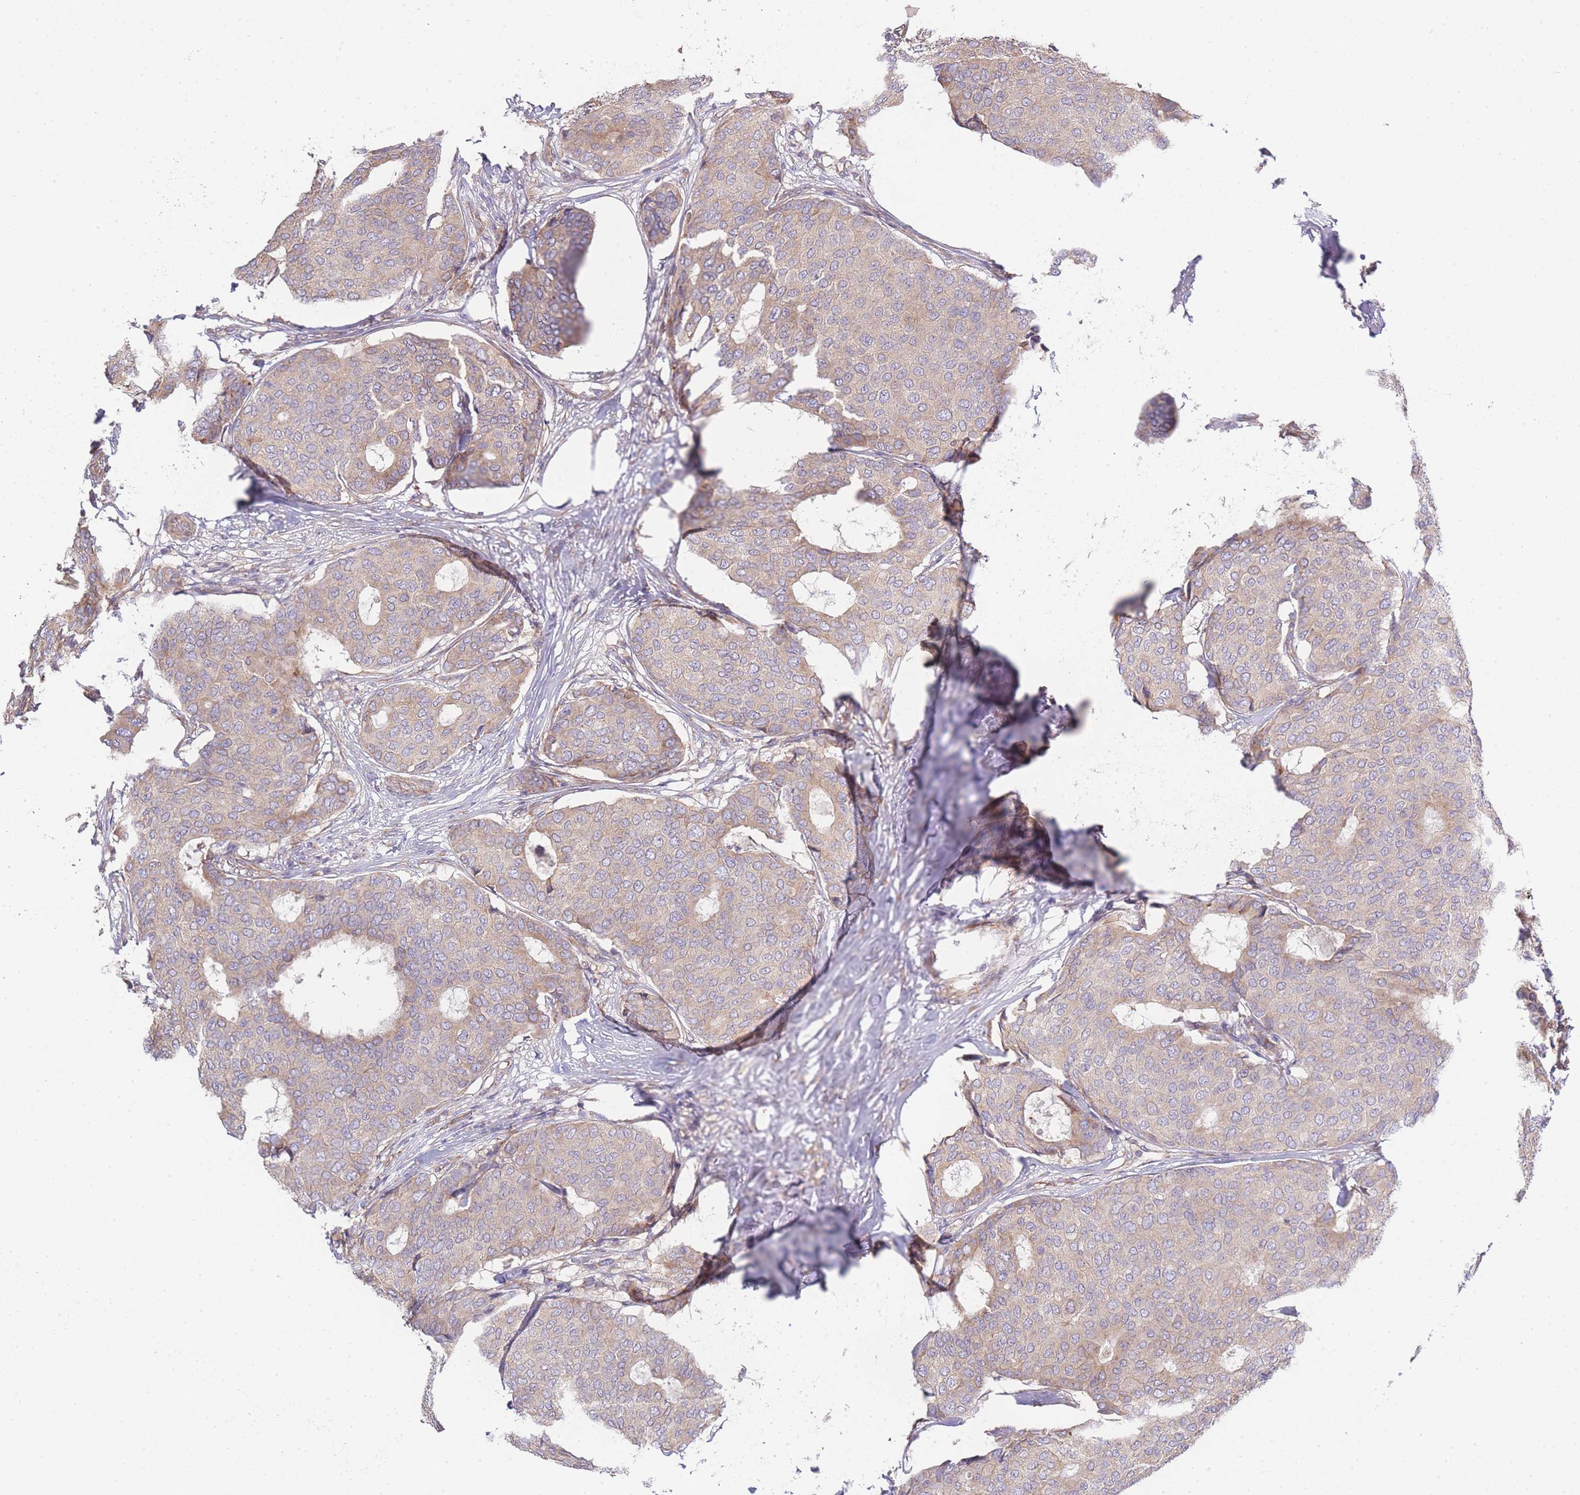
{"staining": {"intensity": "weak", "quantity": "25%-75%", "location": "cytoplasmic/membranous"}, "tissue": "breast cancer", "cell_type": "Tumor cells", "image_type": "cancer", "snomed": [{"axis": "morphology", "description": "Duct carcinoma"}, {"axis": "topography", "description": "Breast"}], "caption": "Immunohistochemical staining of human infiltrating ductal carcinoma (breast) demonstrates weak cytoplasmic/membranous protein expression in about 25%-75% of tumor cells. (IHC, brightfield microscopy, high magnification).", "gene": "BEX1", "patient": {"sex": "female", "age": 75}}